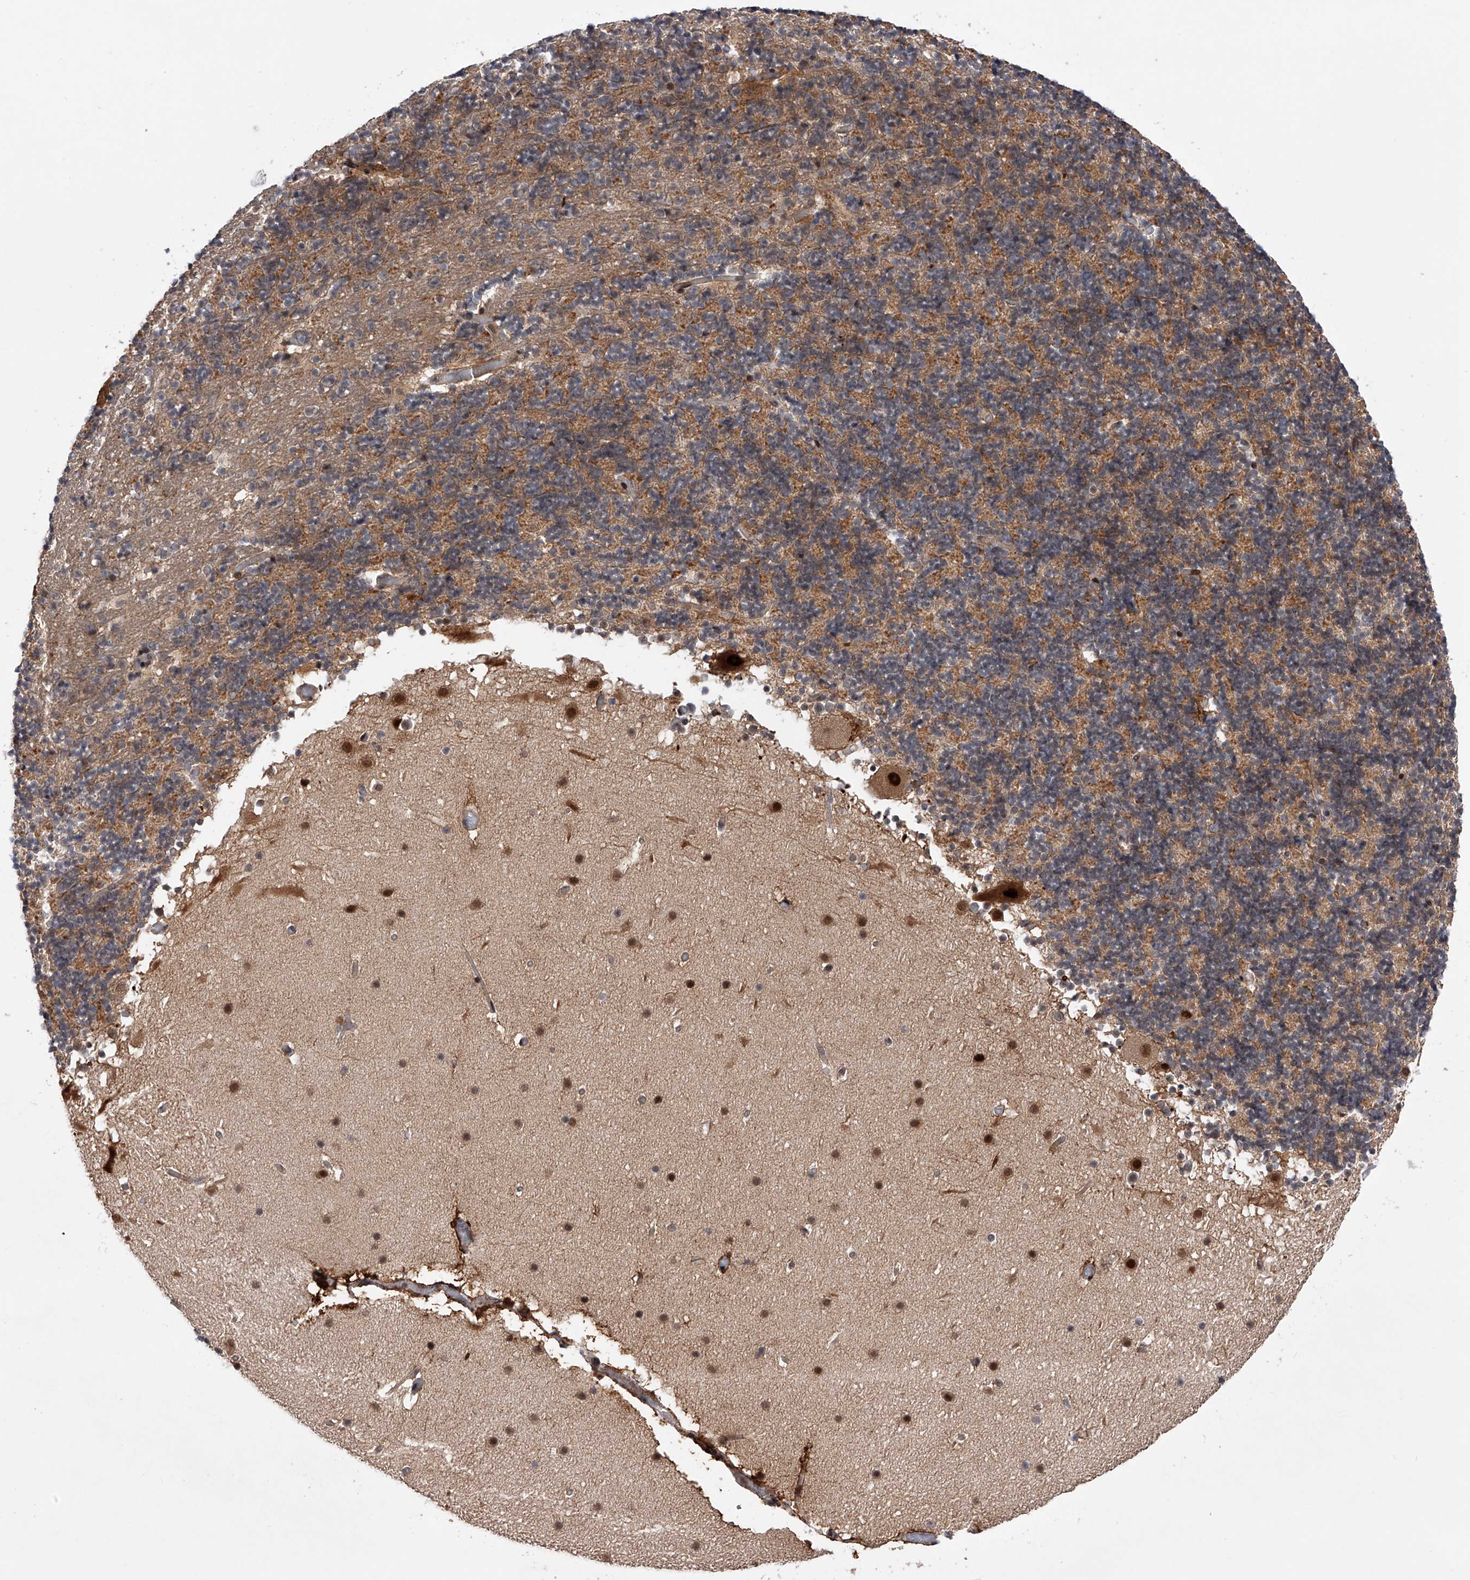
{"staining": {"intensity": "moderate", "quantity": "25%-75%", "location": "cytoplasmic/membranous,nuclear"}, "tissue": "cerebellum", "cell_type": "Cells in granular layer", "image_type": "normal", "snomed": [{"axis": "morphology", "description": "Normal tissue, NOS"}, {"axis": "topography", "description": "Cerebellum"}], "caption": "Immunohistochemistry (IHC) of unremarkable cerebellum reveals medium levels of moderate cytoplasmic/membranous,nuclear expression in approximately 25%-75% of cells in granular layer.", "gene": "RWDD2A", "patient": {"sex": "male", "age": 57}}